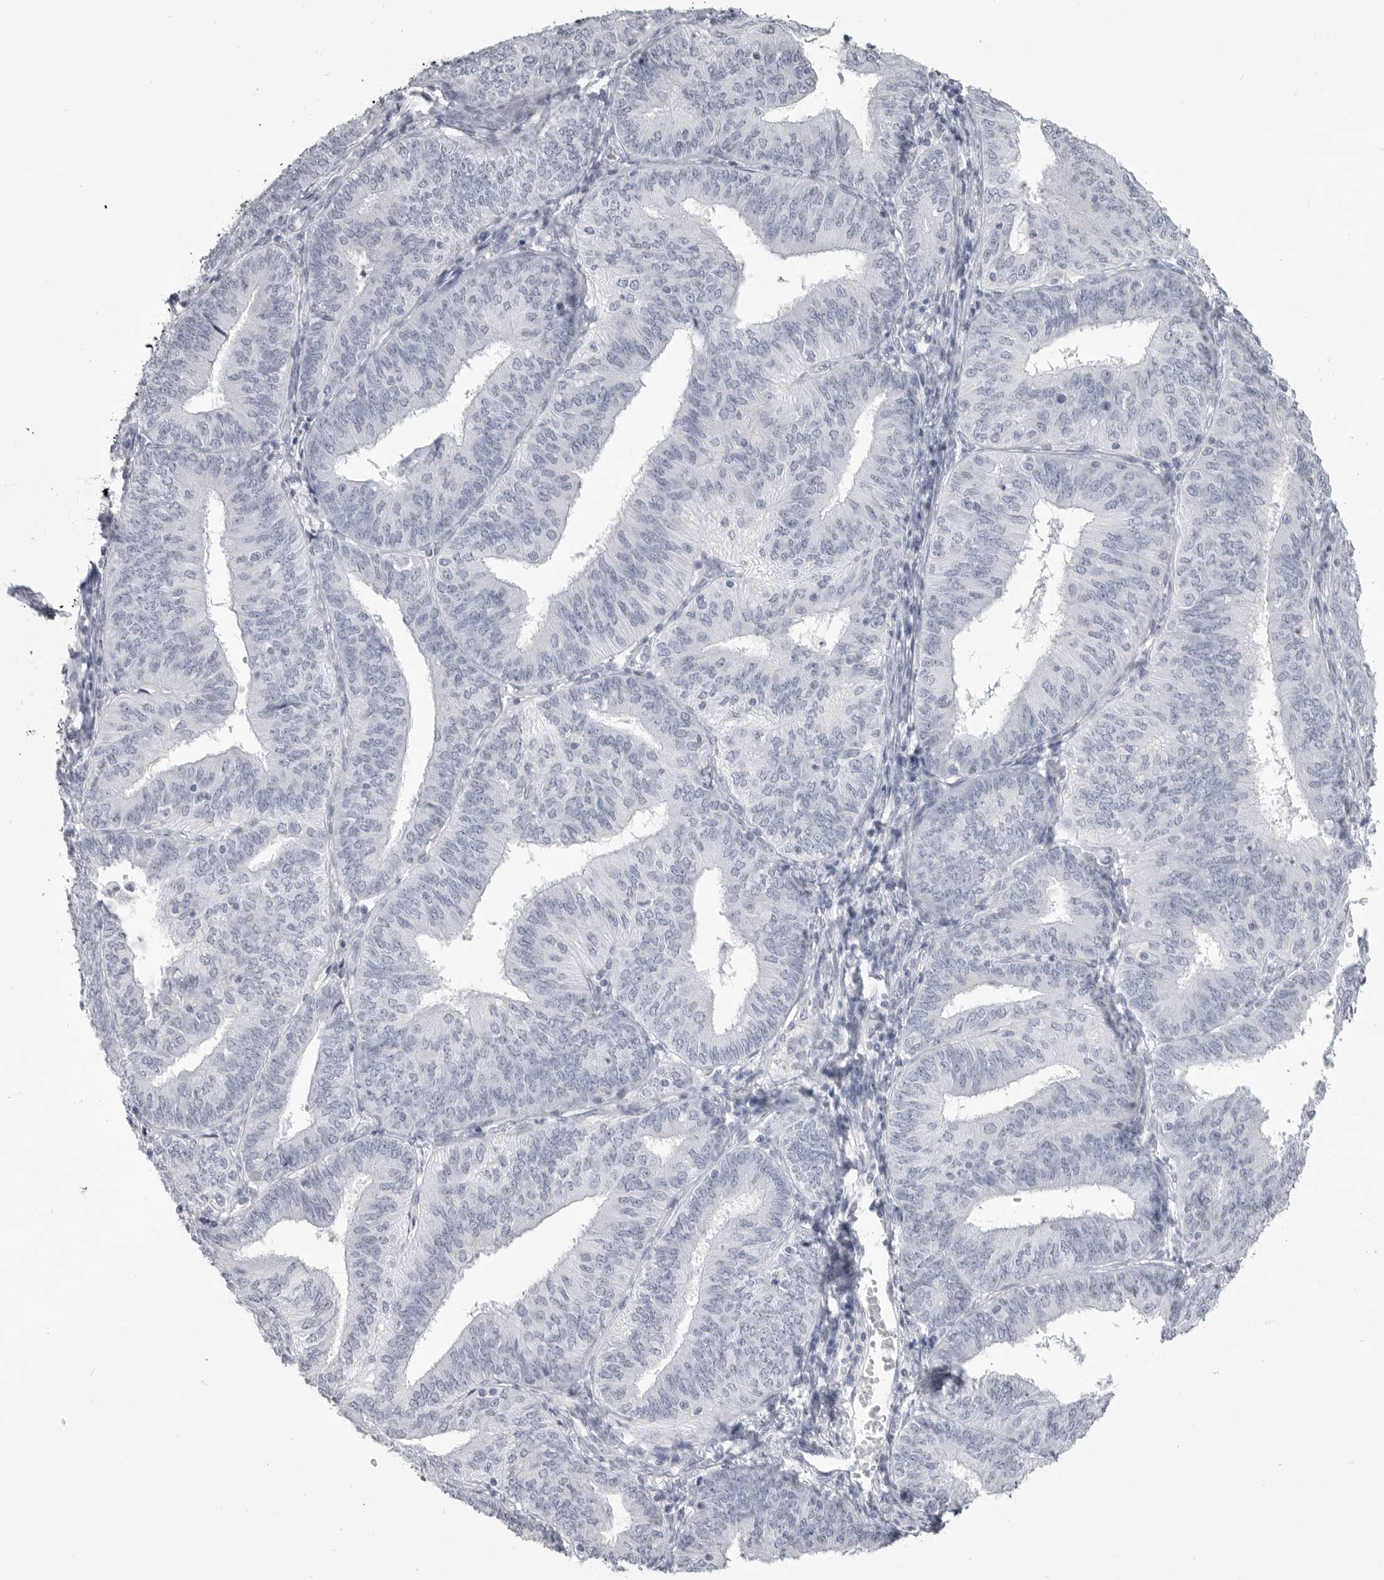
{"staining": {"intensity": "negative", "quantity": "none", "location": "none"}, "tissue": "endometrial cancer", "cell_type": "Tumor cells", "image_type": "cancer", "snomed": [{"axis": "morphology", "description": "Adenocarcinoma, NOS"}, {"axis": "topography", "description": "Endometrium"}], "caption": "Endometrial adenocarcinoma stained for a protein using IHC exhibits no expression tumor cells.", "gene": "LY6D", "patient": {"sex": "female", "age": 58}}